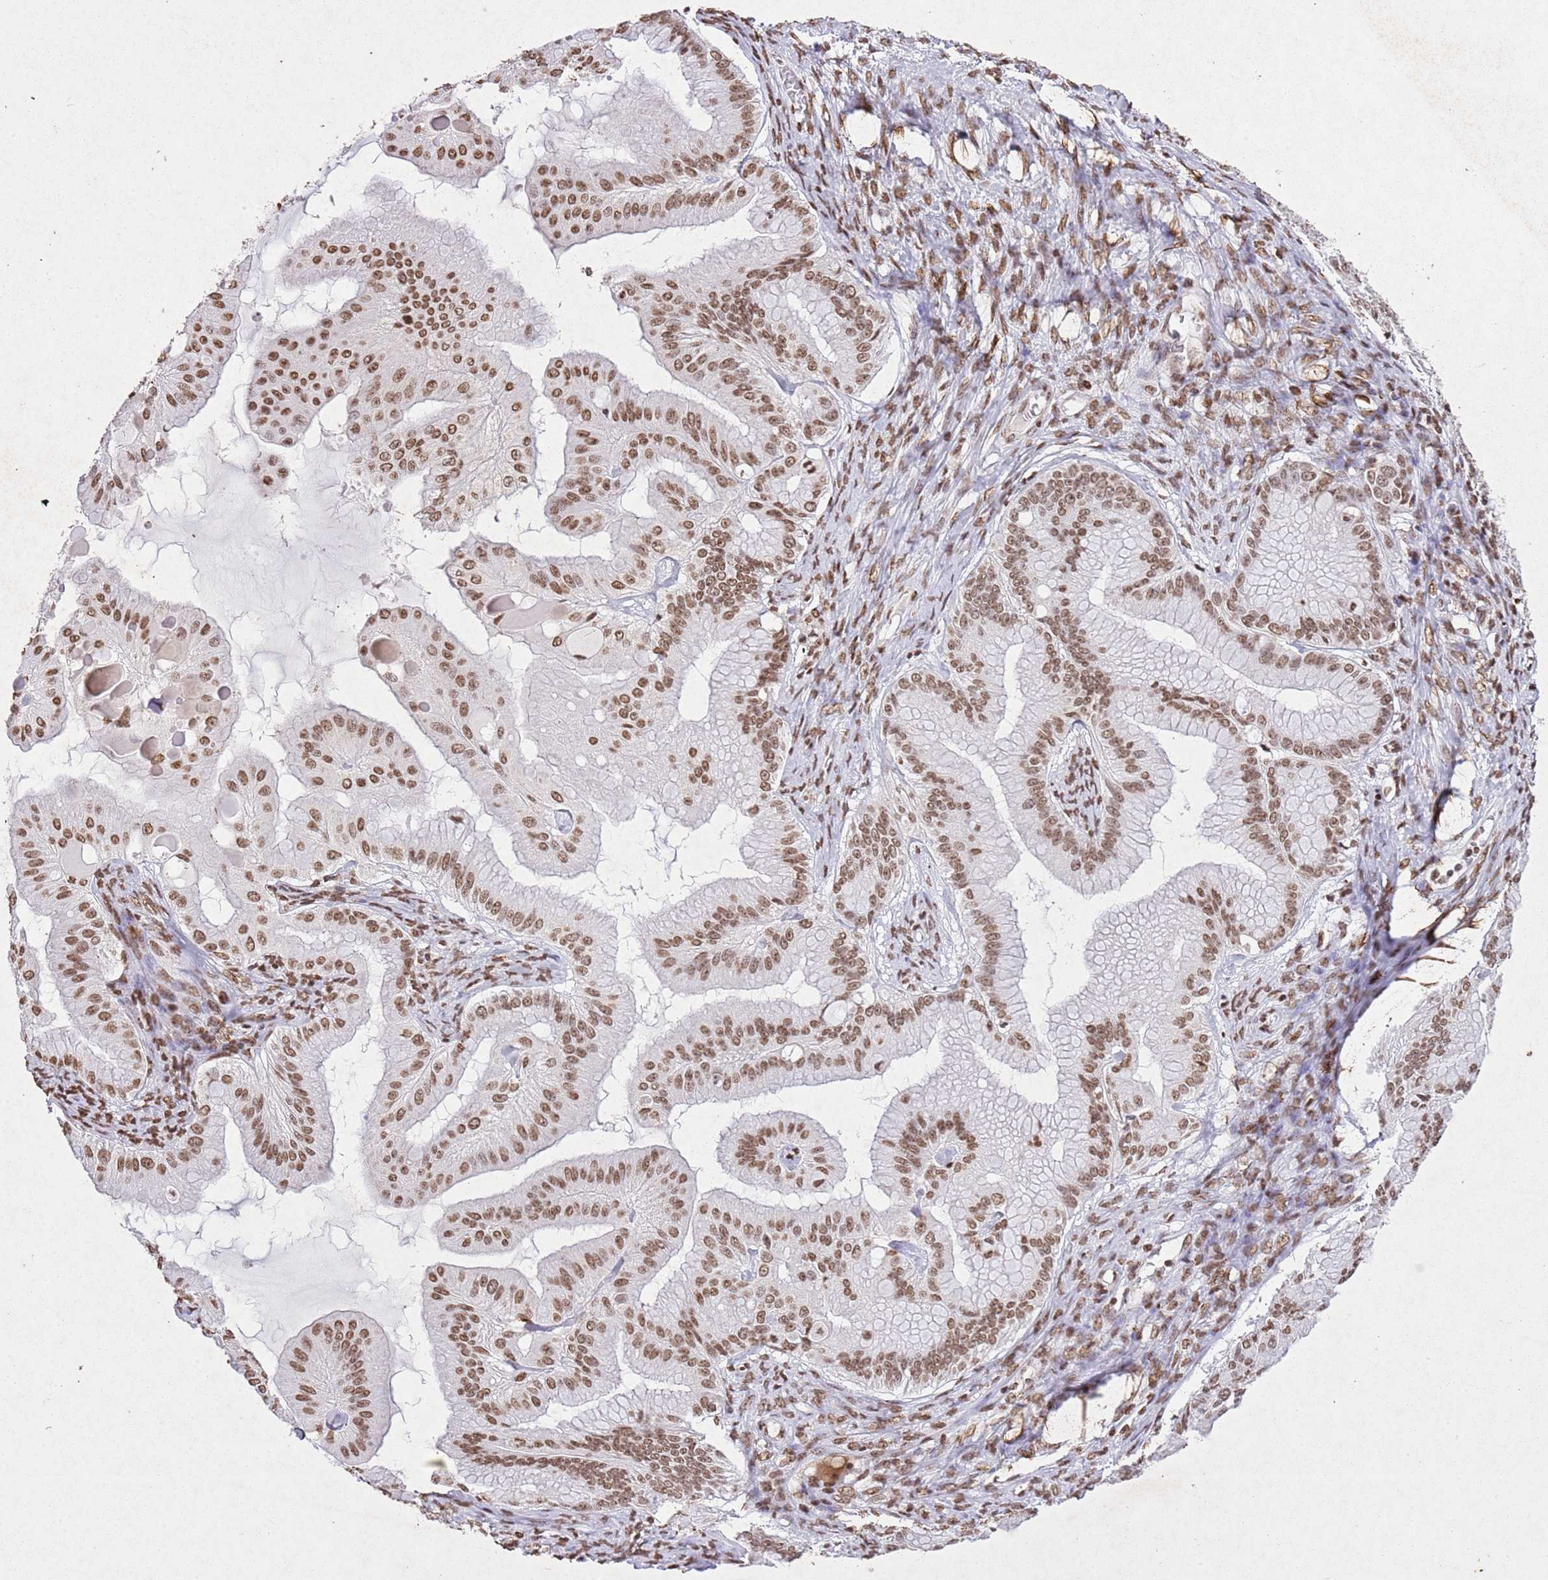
{"staining": {"intensity": "moderate", "quantity": ">75%", "location": "nuclear"}, "tissue": "ovarian cancer", "cell_type": "Tumor cells", "image_type": "cancer", "snomed": [{"axis": "morphology", "description": "Cystadenocarcinoma, mucinous, NOS"}, {"axis": "topography", "description": "Ovary"}], "caption": "Brown immunohistochemical staining in human ovarian cancer demonstrates moderate nuclear positivity in about >75% of tumor cells.", "gene": "BMAL1", "patient": {"sex": "female", "age": 61}}